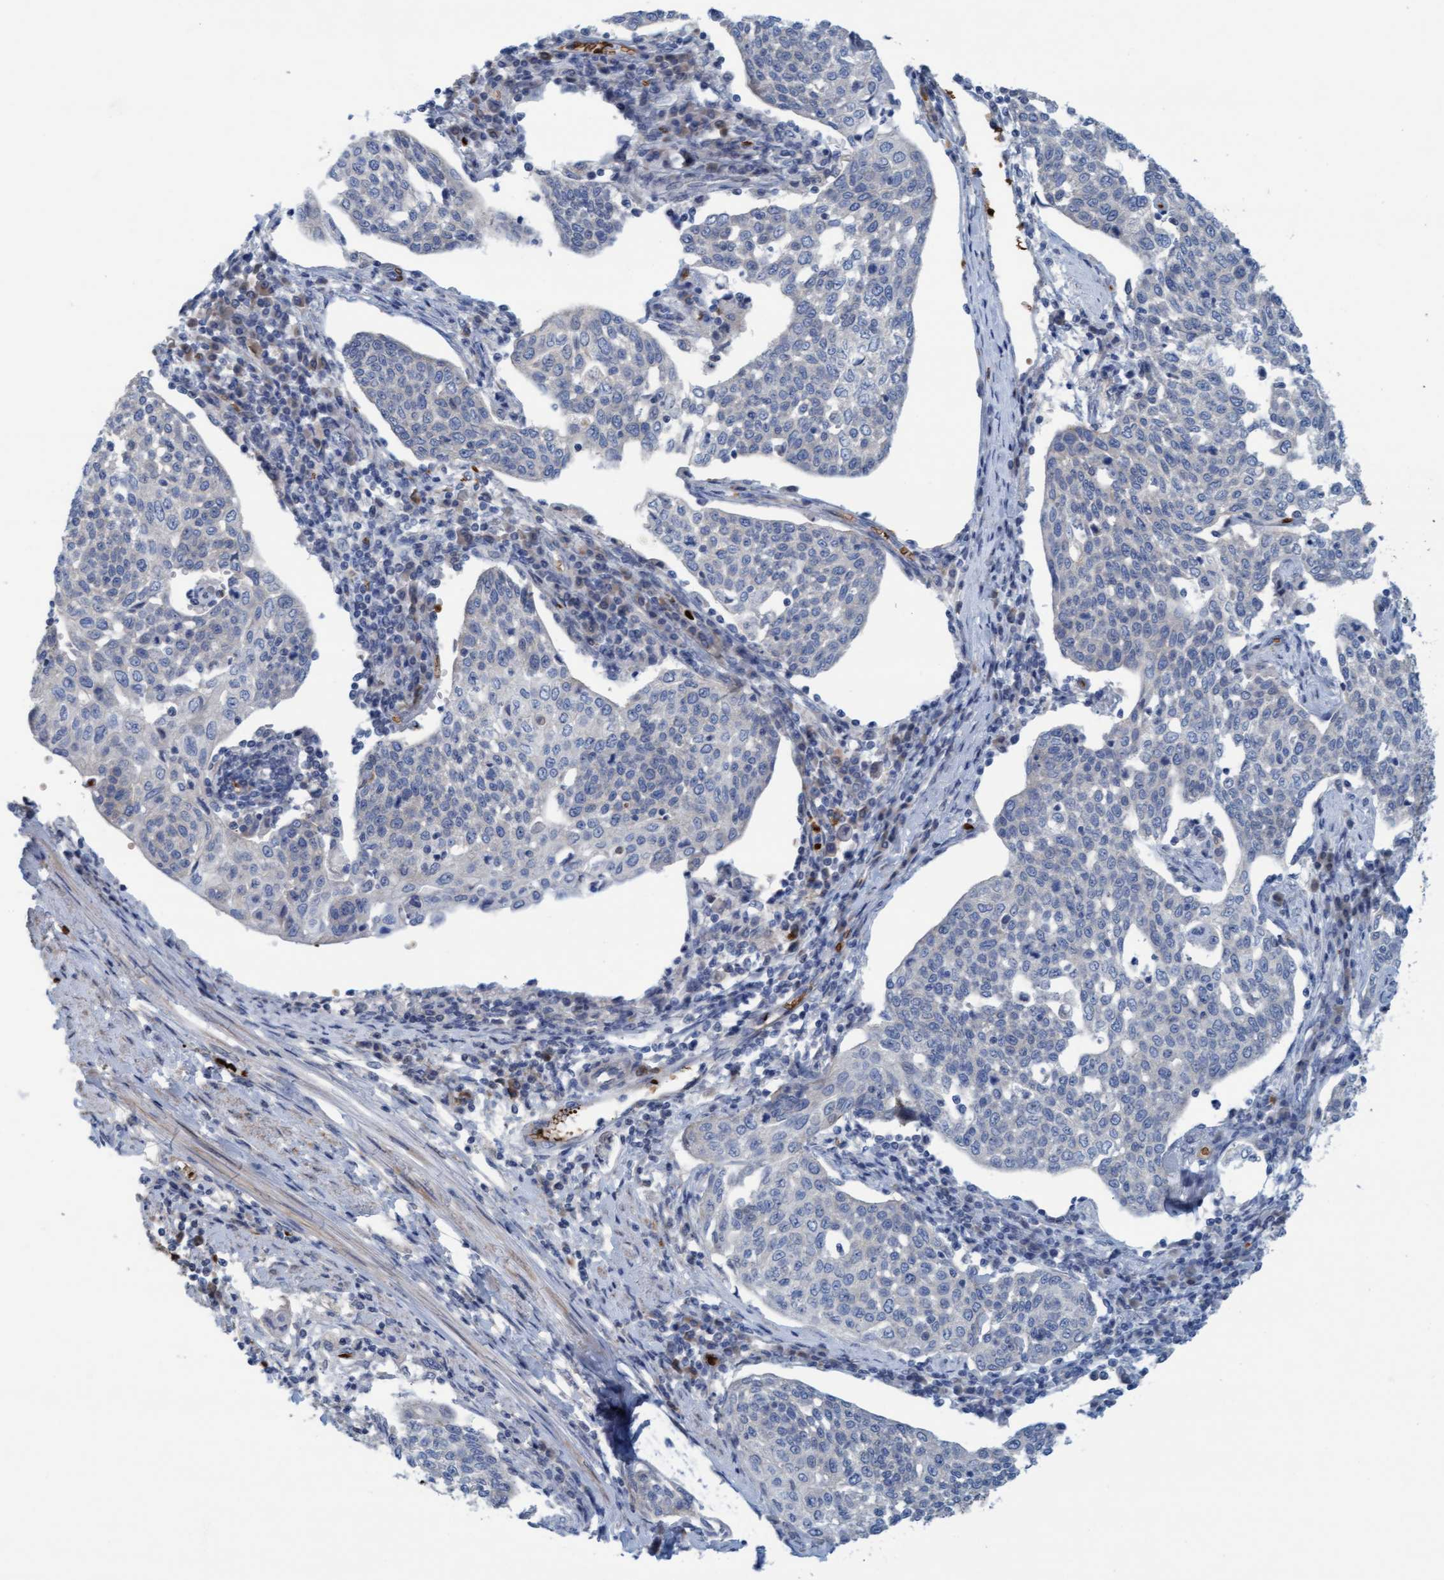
{"staining": {"intensity": "negative", "quantity": "none", "location": "none"}, "tissue": "cervical cancer", "cell_type": "Tumor cells", "image_type": "cancer", "snomed": [{"axis": "morphology", "description": "Squamous cell carcinoma, NOS"}, {"axis": "topography", "description": "Cervix"}], "caption": "Squamous cell carcinoma (cervical) stained for a protein using immunohistochemistry exhibits no expression tumor cells.", "gene": "P2RX5", "patient": {"sex": "female", "age": 34}}